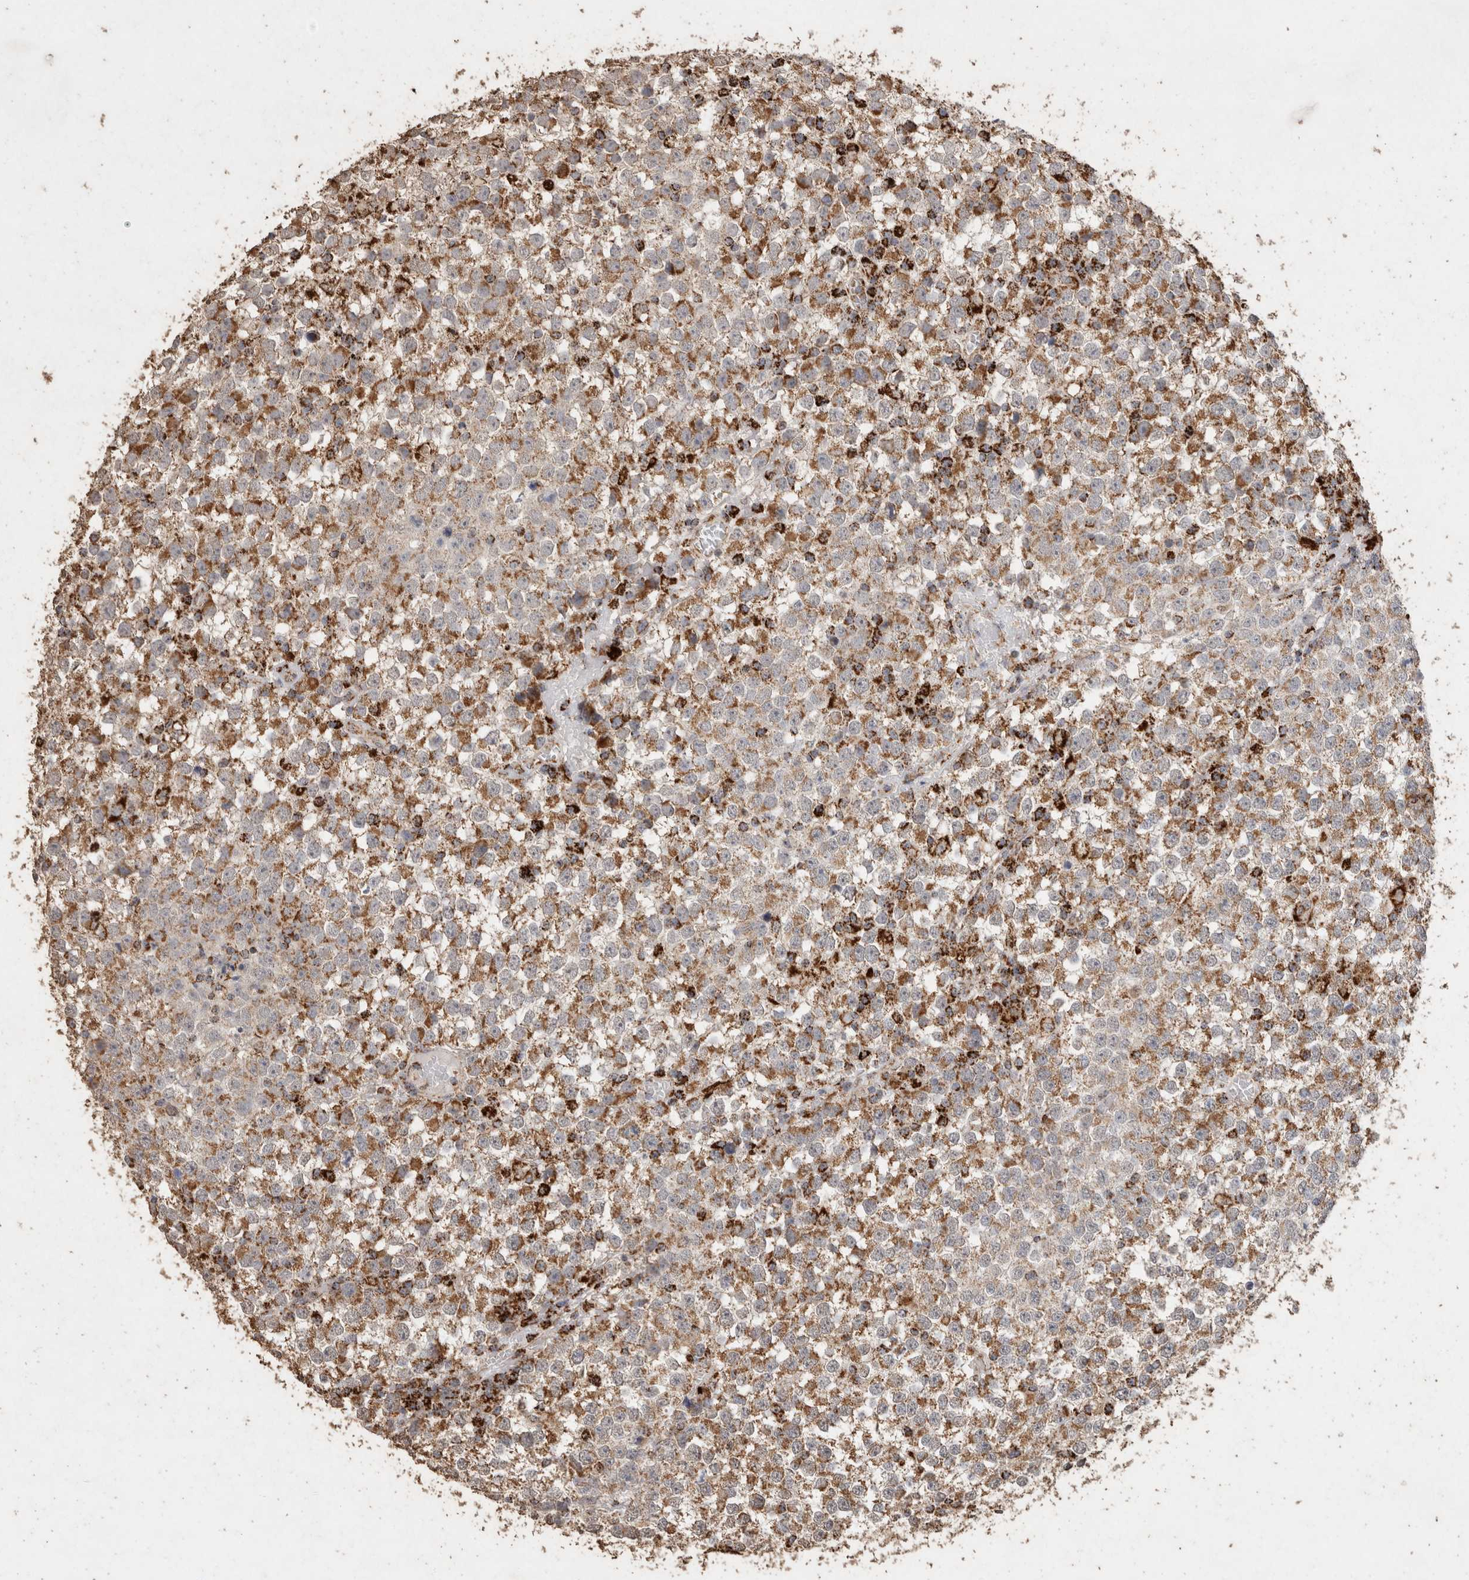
{"staining": {"intensity": "moderate", "quantity": ">75%", "location": "cytoplasmic/membranous"}, "tissue": "testis cancer", "cell_type": "Tumor cells", "image_type": "cancer", "snomed": [{"axis": "morphology", "description": "Seminoma, NOS"}, {"axis": "topography", "description": "Testis"}], "caption": "Protein positivity by IHC demonstrates moderate cytoplasmic/membranous expression in approximately >75% of tumor cells in testis cancer (seminoma). Nuclei are stained in blue.", "gene": "ACADM", "patient": {"sex": "male", "age": 65}}